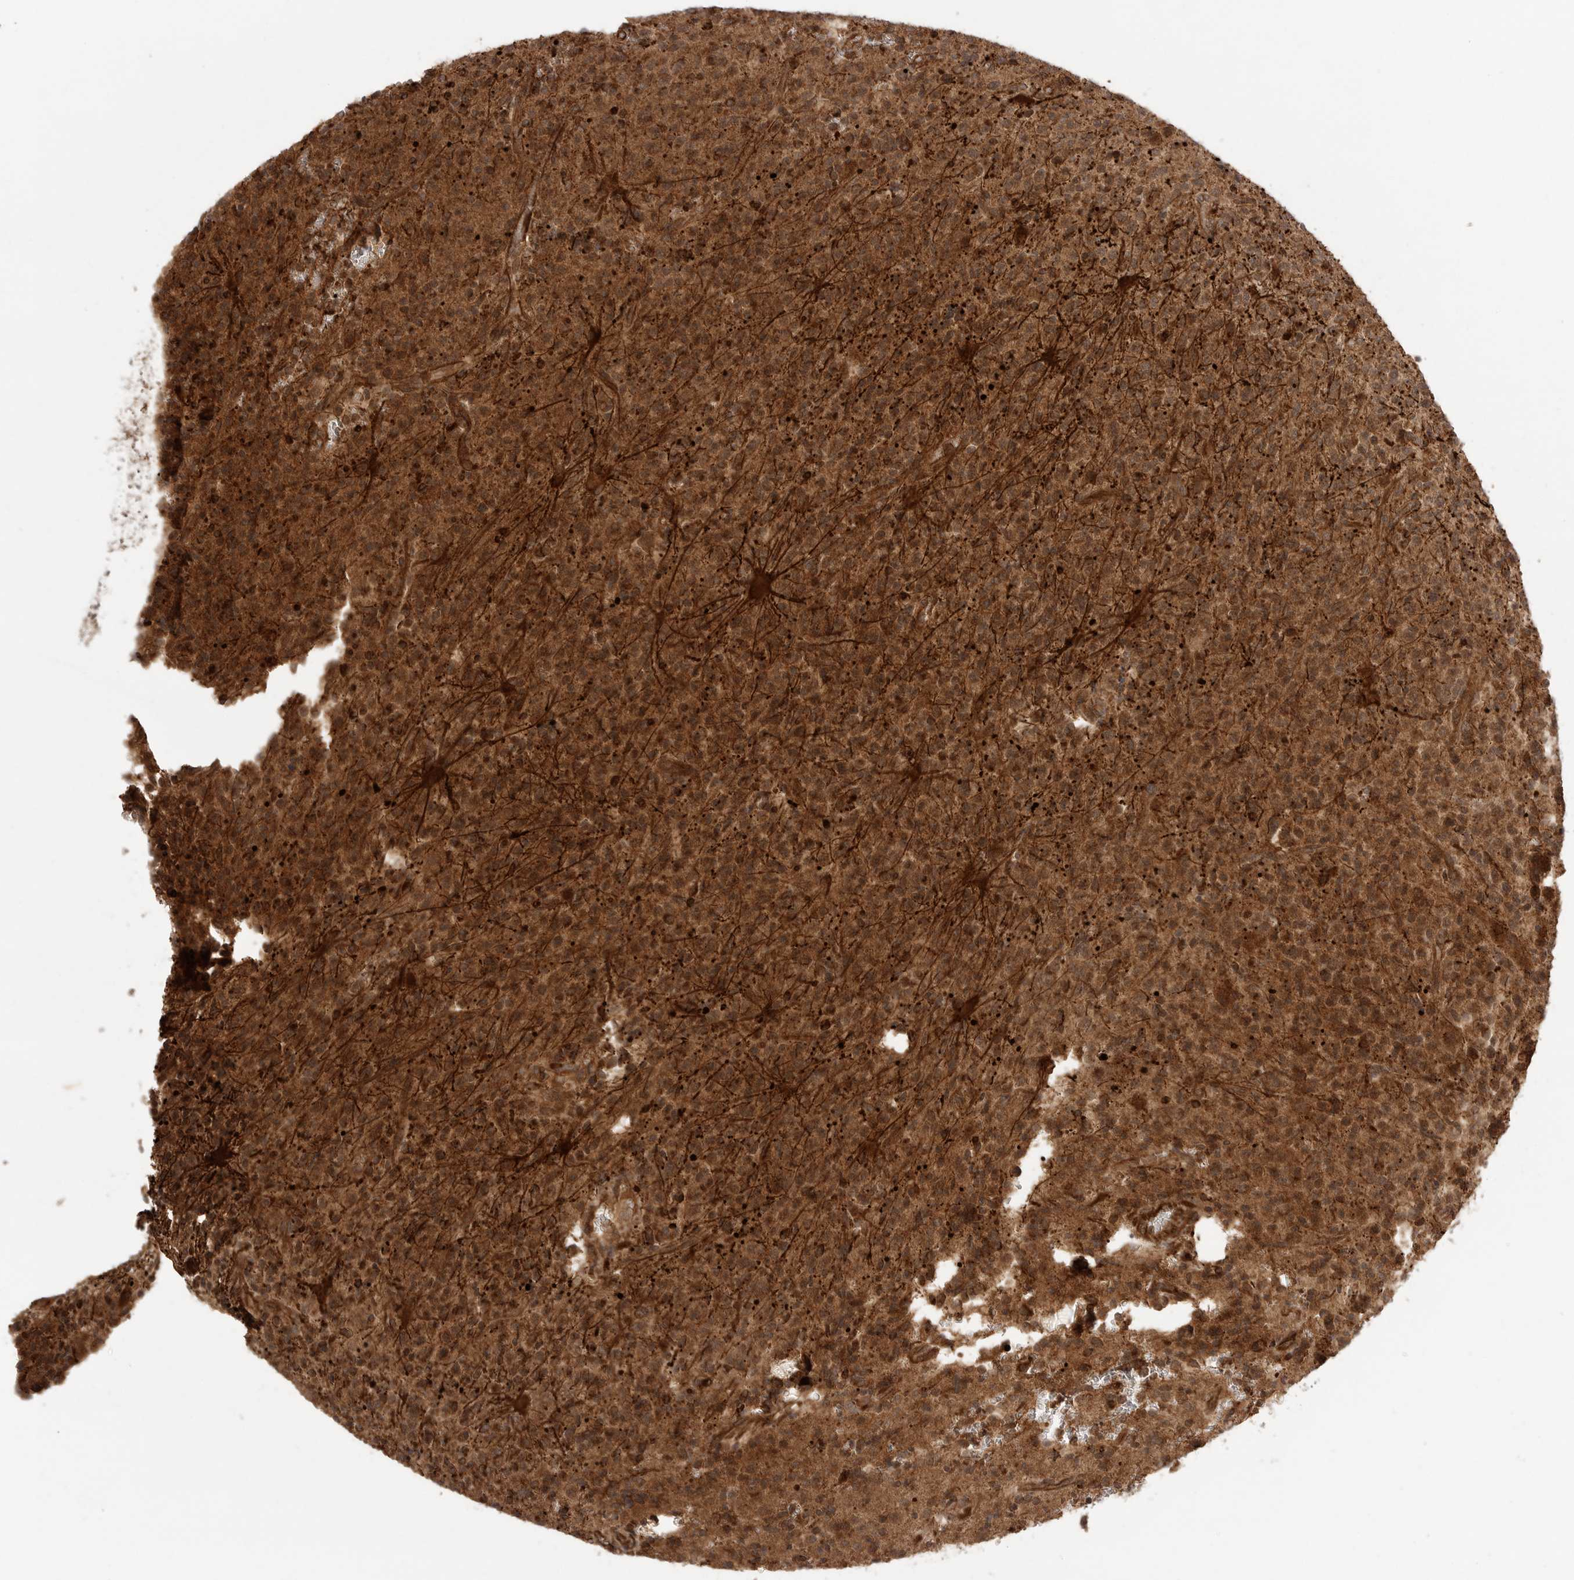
{"staining": {"intensity": "strong", "quantity": ">75%", "location": "cytoplasmic/membranous"}, "tissue": "glioma", "cell_type": "Tumor cells", "image_type": "cancer", "snomed": [{"axis": "morphology", "description": "Glioma, malignant, High grade"}, {"axis": "topography", "description": "Brain"}], "caption": "Human malignant glioma (high-grade) stained with a protein marker reveals strong staining in tumor cells.", "gene": "PRDX4", "patient": {"sex": "male", "age": 34}}